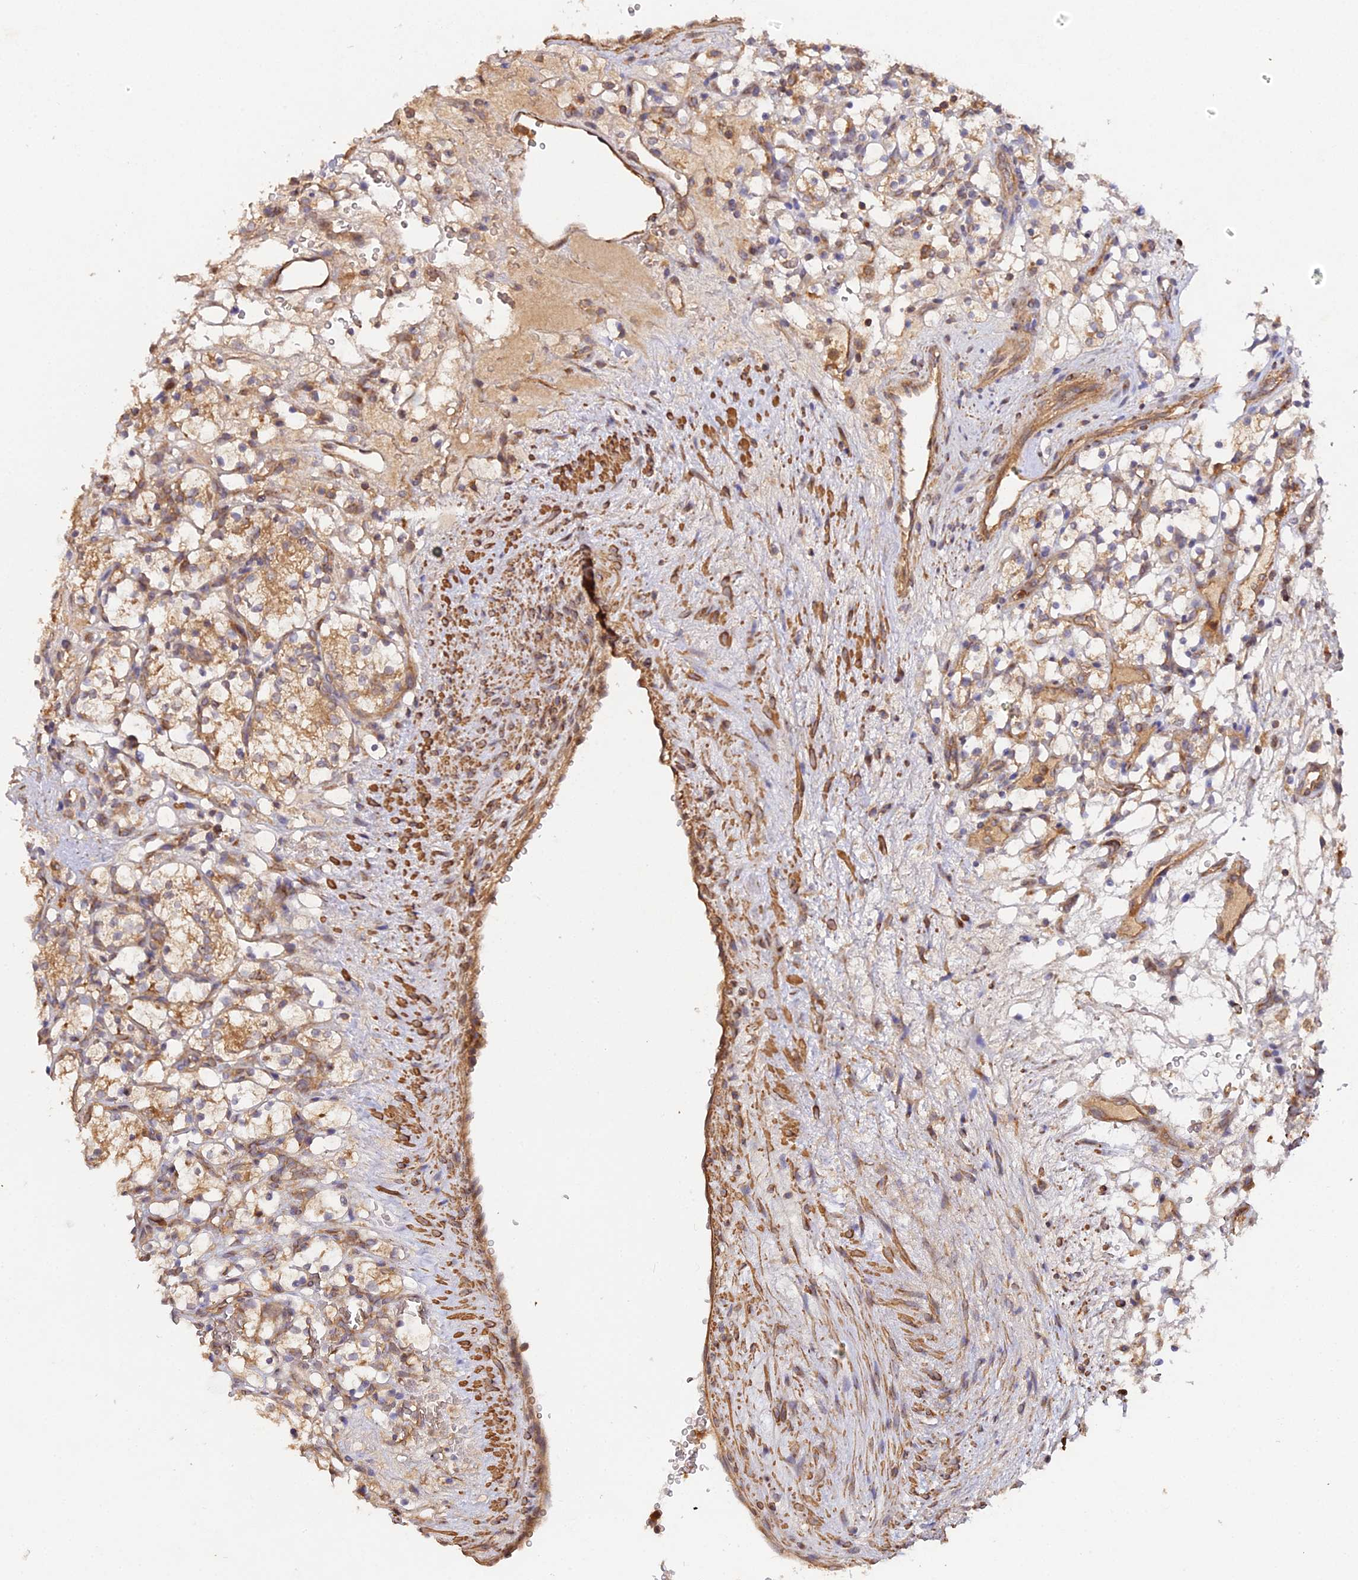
{"staining": {"intensity": "moderate", "quantity": "25%-75%", "location": "cytoplasmic/membranous"}, "tissue": "renal cancer", "cell_type": "Tumor cells", "image_type": "cancer", "snomed": [{"axis": "morphology", "description": "Adenocarcinoma, NOS"}, {"axis": "topography", "description": "Kidney"}], "caption": "An image of renal adenocarcinoma stained for a protein displays moderate cytoplasmic/membranous brown staining in tumor cells.", "gene": "TRIM26", "patient": {"sex": "female", "age": 69}}